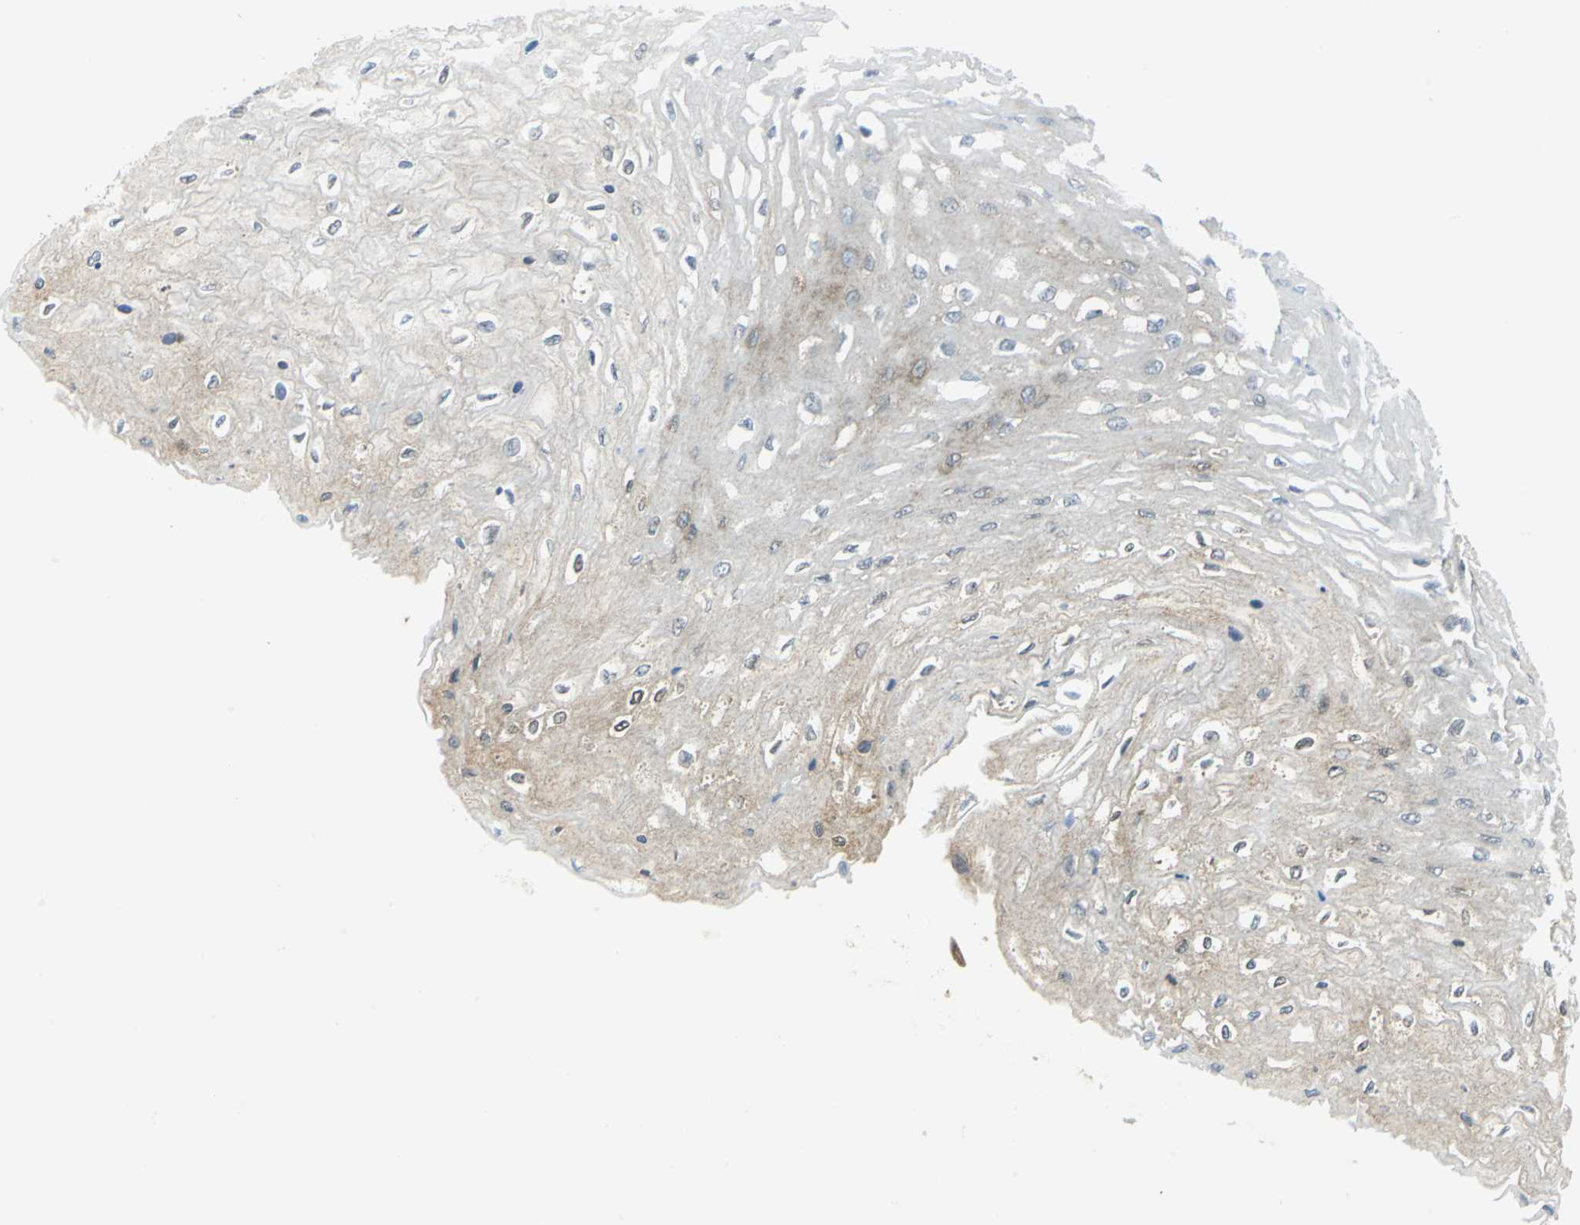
{"staining": {"intensity": "weak", "quantity": "<25%", "location": "cytoplasmic/membranous"}, "tissue": "esophagus", "cell_type": "Squamous epithelial cells", "image_type": "normal", "snomed": [{"axis": "morphology", "description": "Normal tissue, NOS"}, {"axis": "topography", "description": "Esophagus"}], "caption": "This photomicrograph is of unremarkable esophagus stained with IHC to label a protein in brown with the nuclei are counter-stained blue. There is no expression in squamous epithelial cells. (Immunohistochemistry (ihc), brightfield microscopy, high magnification).", "gene": "ALDOA", "patient": {"sex": "female", "age": 72}}